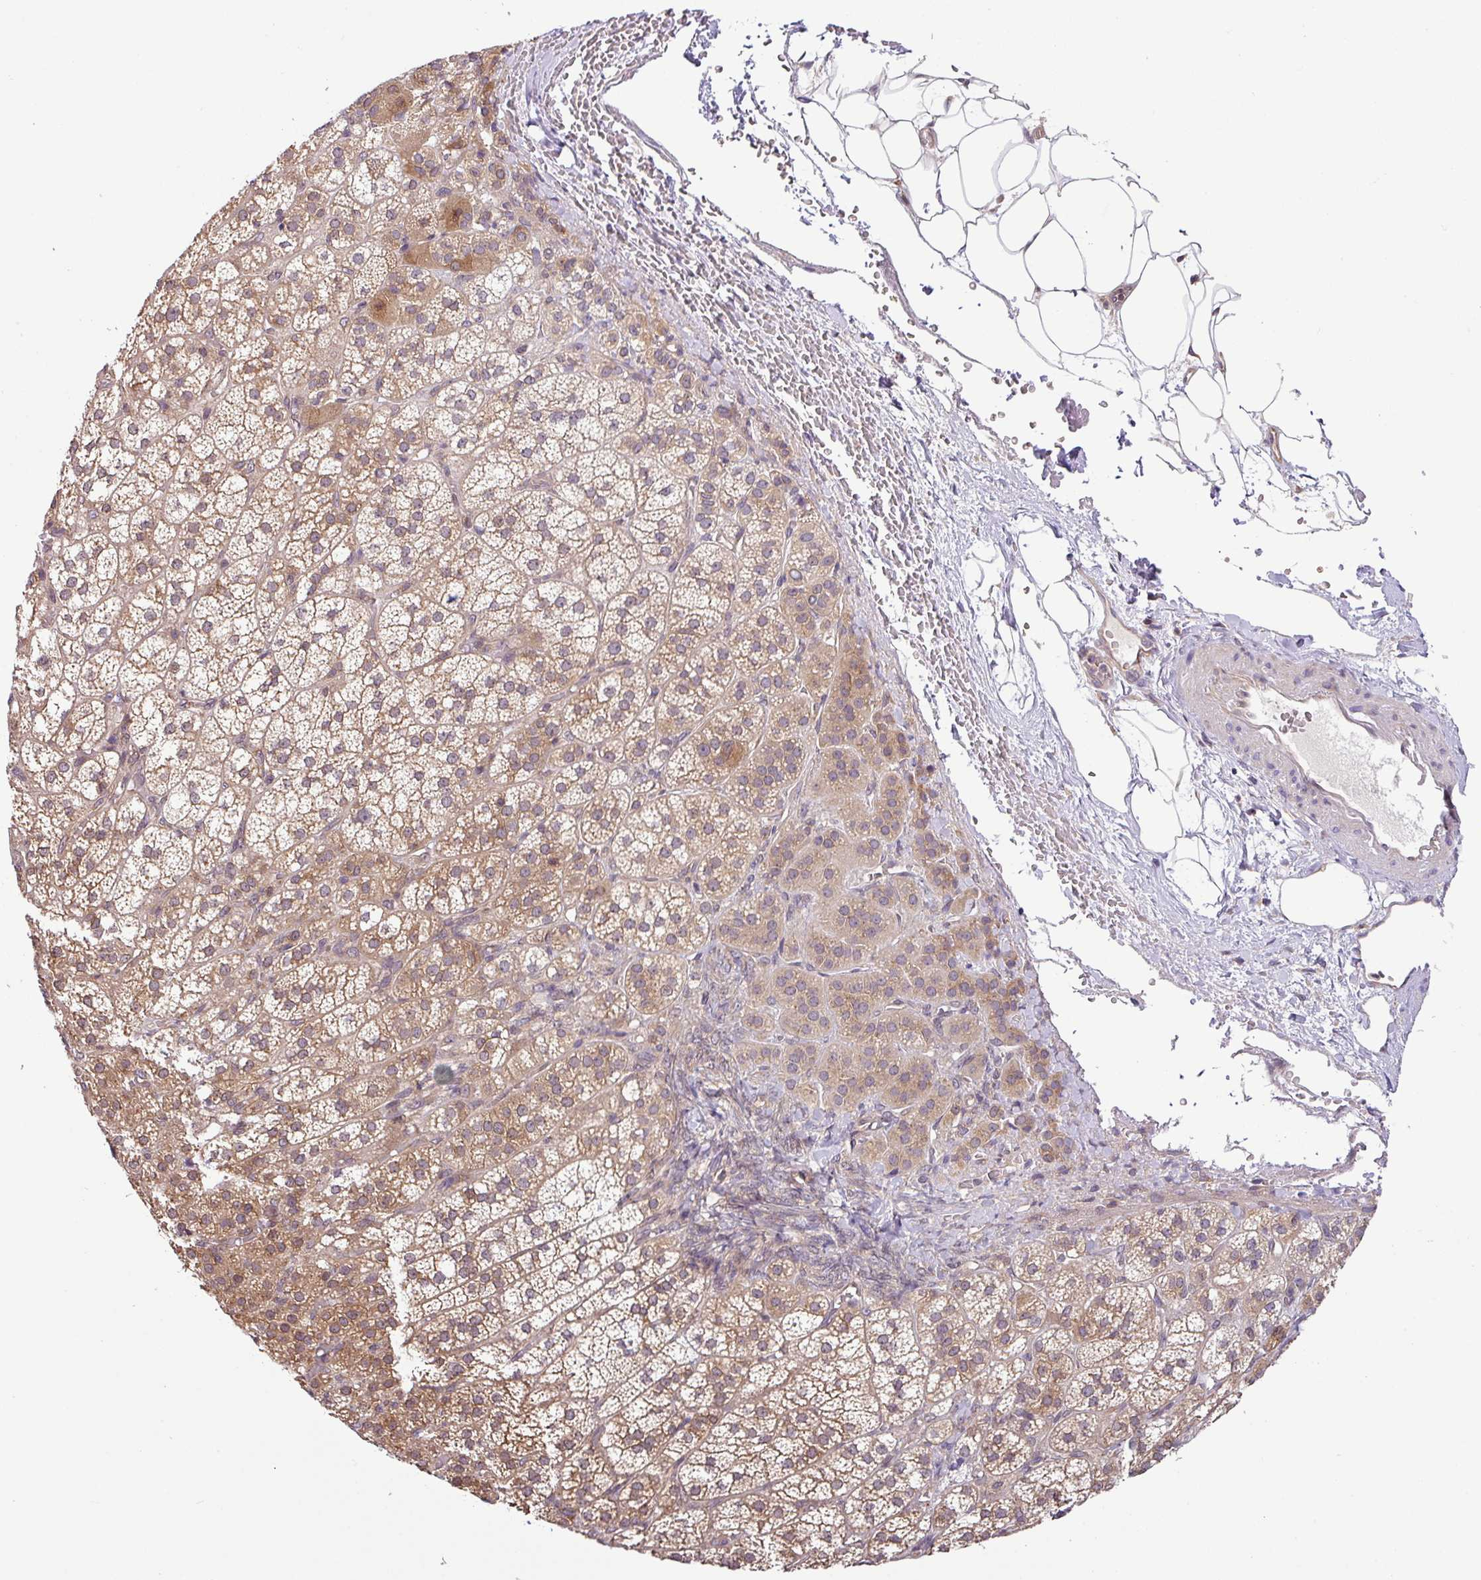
{"staining": {"intensity": "moderate", "quantity": ">75%", "location": "cytoplasmic/membranous"}, "tissue": "adrenal gland", "cell_type": "Glandular cells", "image_type": "normal", "snomed": [{"axis": "morphology", "description": "Normal tissue, NOS"}, {"axis": "topography", "description": "Adrenal gland"}], "caption": "Unremarkable adrenal gland shows moderate cytoplasmic/membranous expression in approximately >75% of glandular cells (DAB (3,3'-diaminobenzidine) = brown stain, brightfield microscopy at high magnification)..", "gene": "SHB", "patient": {"sex": "female", "age": 60}}